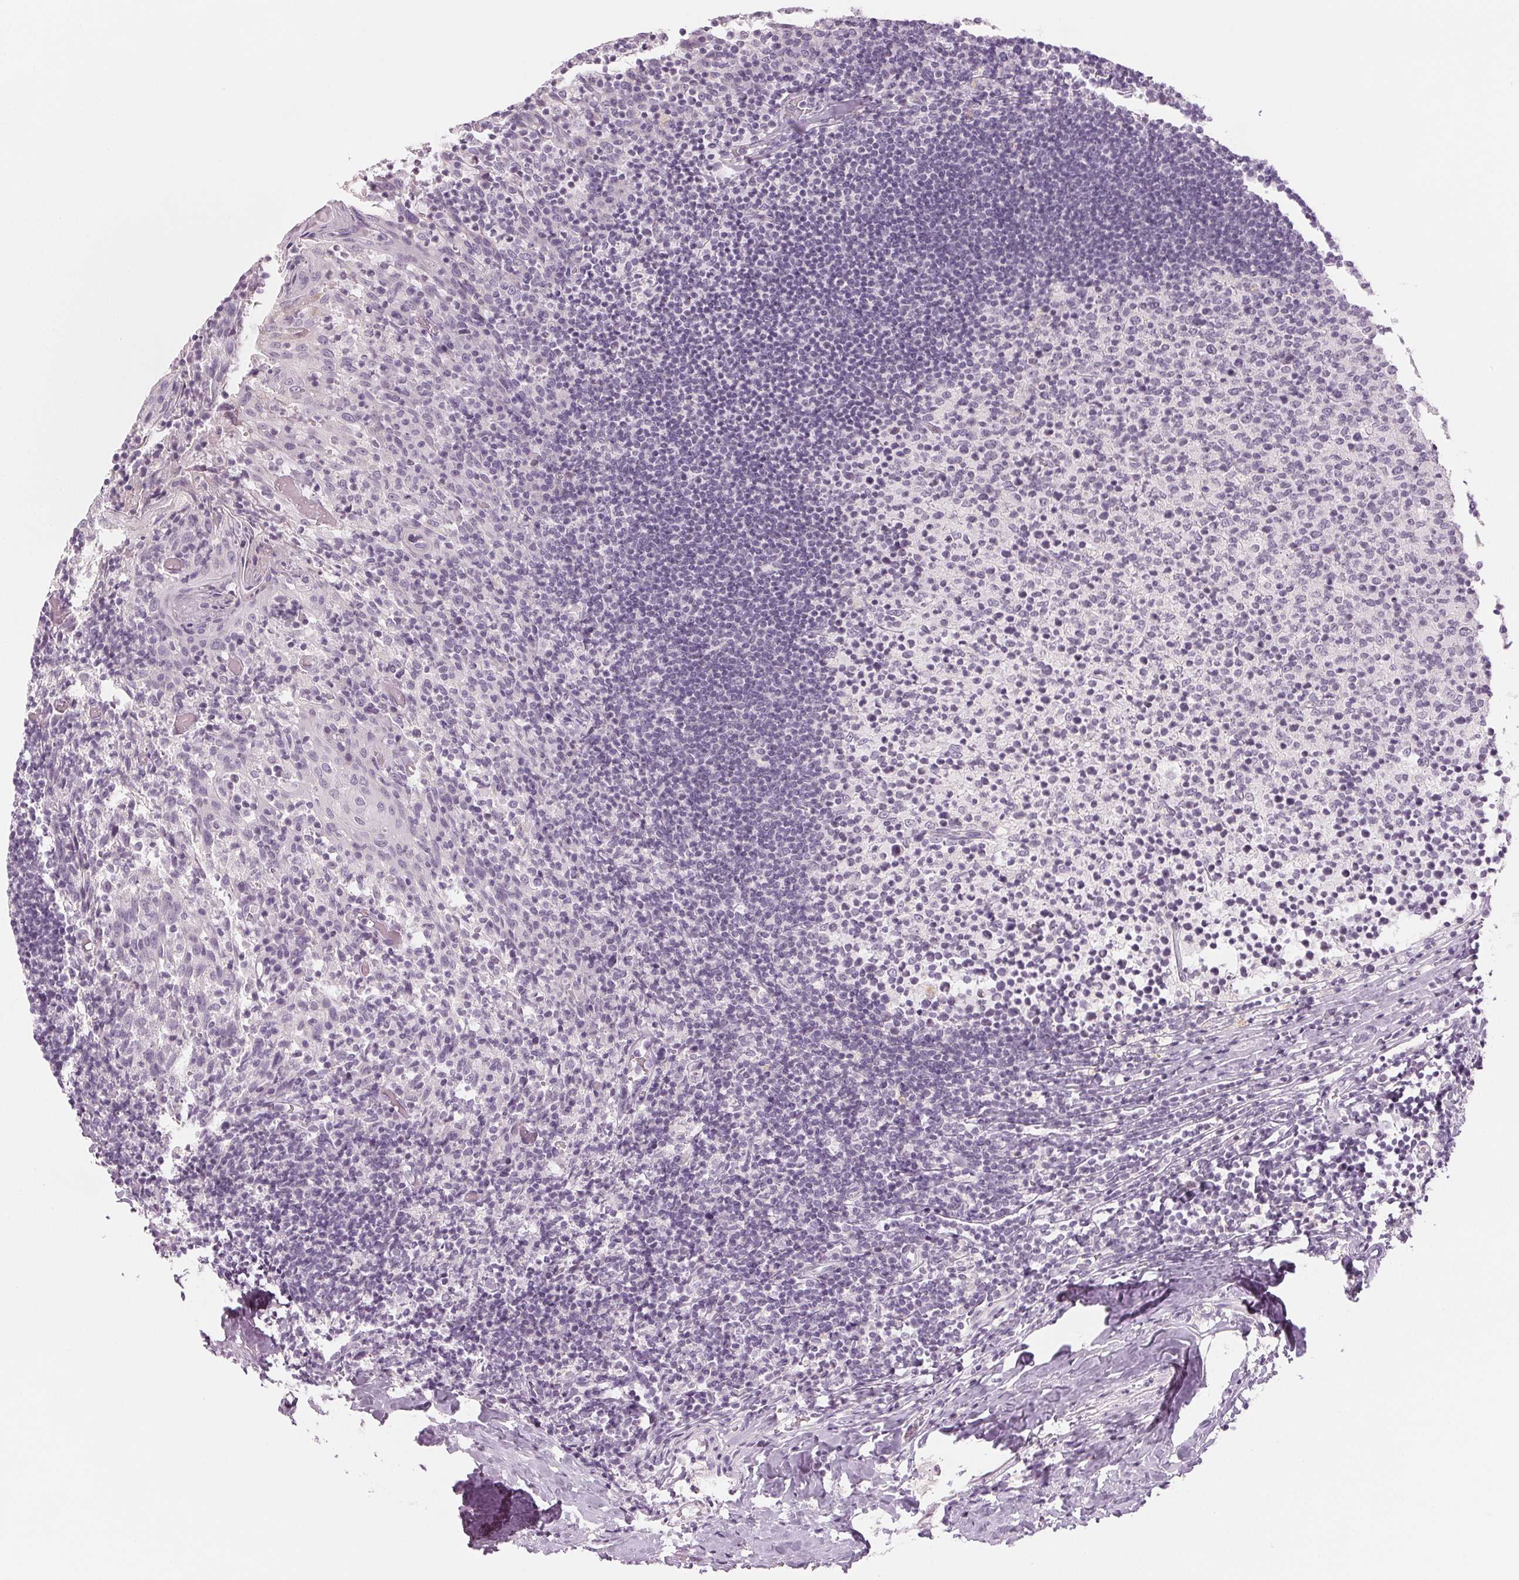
{"staining": {"intensity": "negative", "quantity": "none", "location": "none"}, "tissue": "tonsil", "cell_type": "Germinal center cells", "image_type": "normal", "snomed": [{"axis": "morphology", "description": "Normal tissue, NOS"}, {"axis": "topography", "description": "Tonsil"}], "caption": "Protein analysis of normal tonsil displays no significant staining in germinal center cells. (Stains: DAB (3,3'-diaminobenzidine) immunohistochemistry with hematoxylin counter stain, Microscopy: brightfield microscopy at high magnification).", "gene": "EHHADH", "patient": {"sex": "female", "age": 10}}